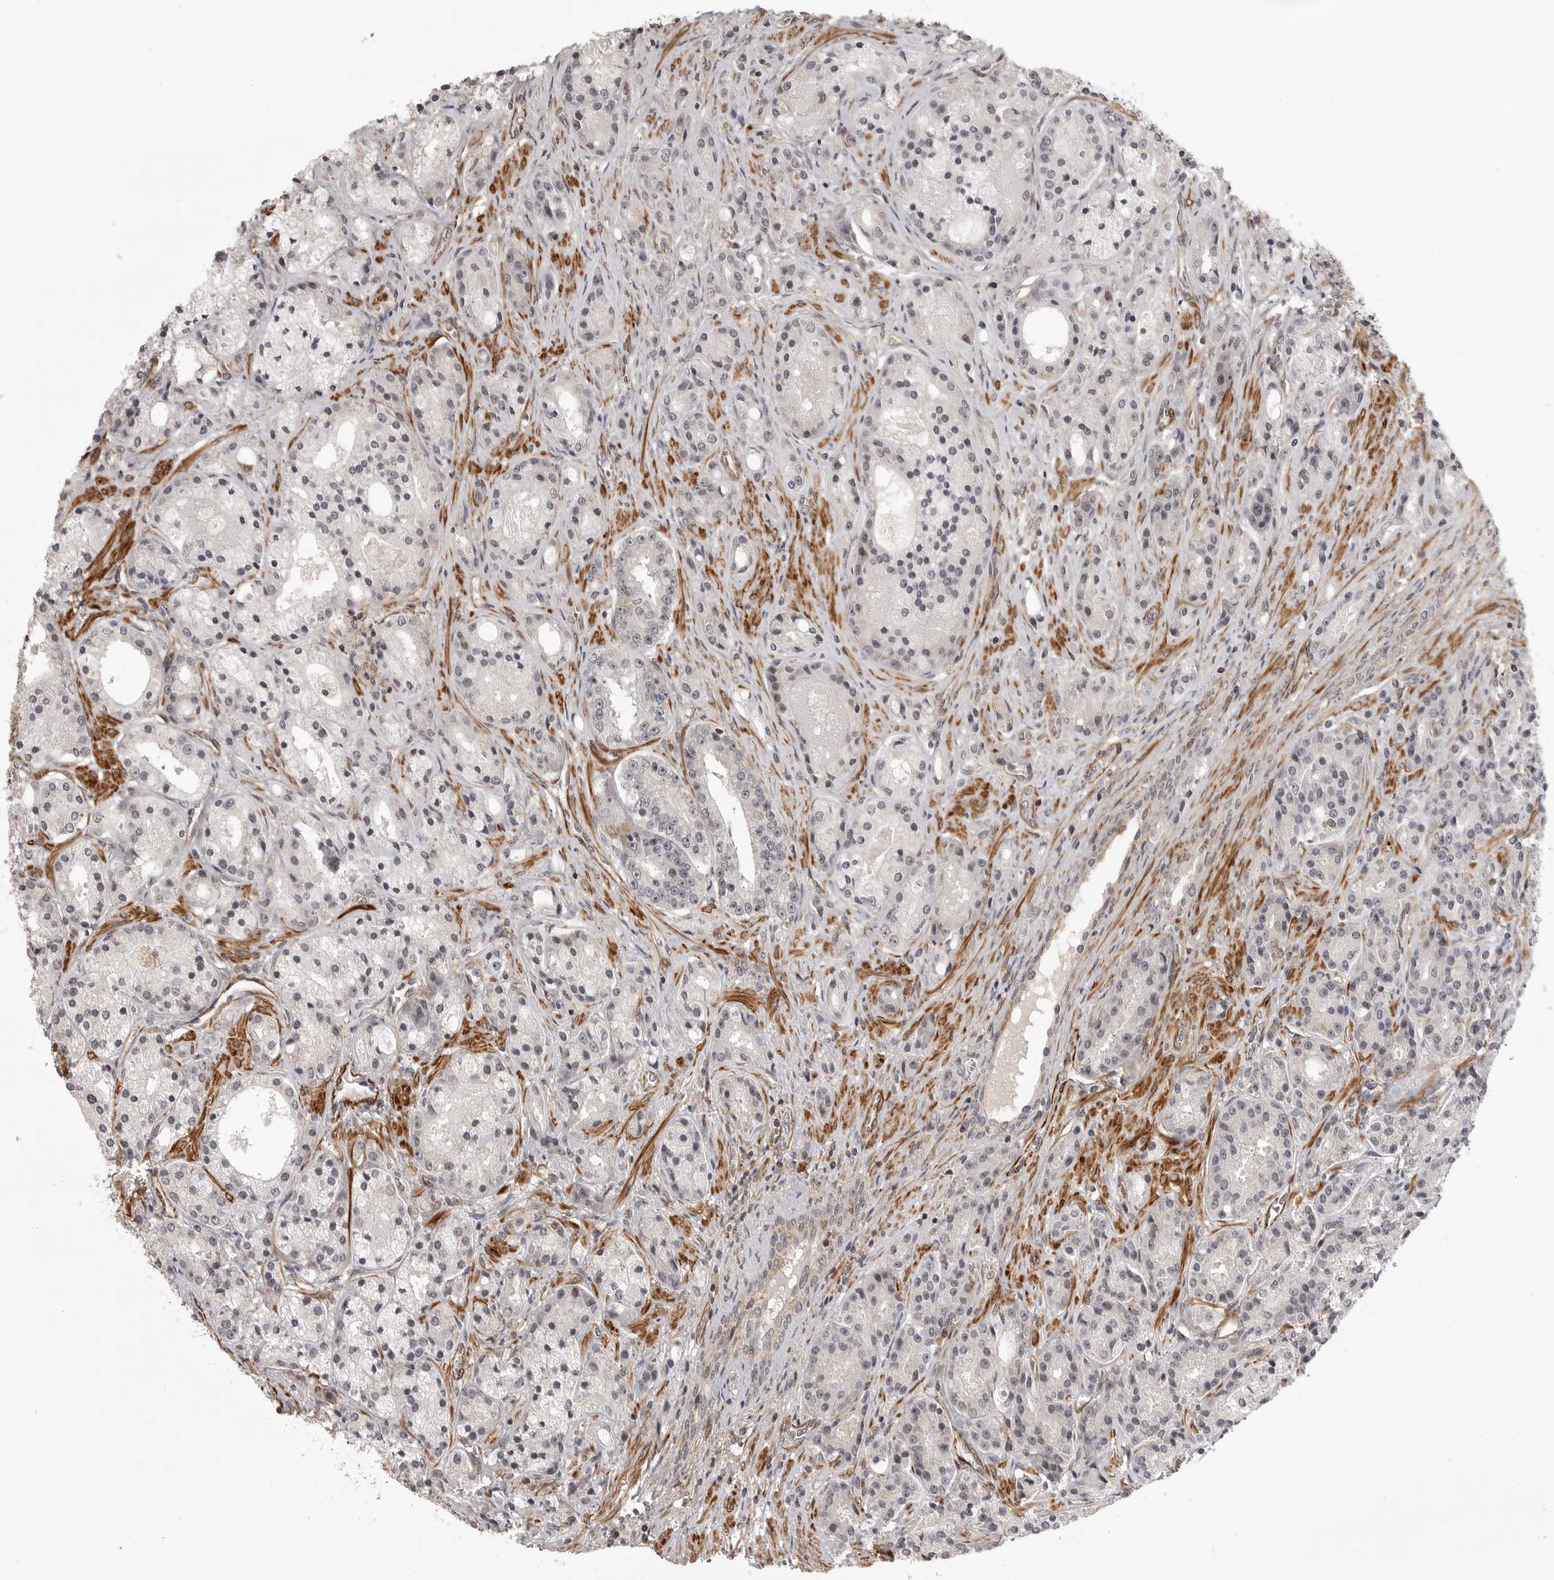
{"staining": {"intensity": "negative", "quantity": "none", "location": "none"}, "tissue": "prostate cancer", "cell_type": "Tumor cells", "image_type": "cancer", "snomed": [{"axis": "morphology", "description": "Adenocarcinoma, High grade"}, {"axis": "topography", "description": "Prostate"}], "caption": "The histopathology image demonstrates no staining of tumor cells in prostate high-grade adenocarcinoma.", "gene": "TUT4", "patient": {"sex": "male", "age": 60}}